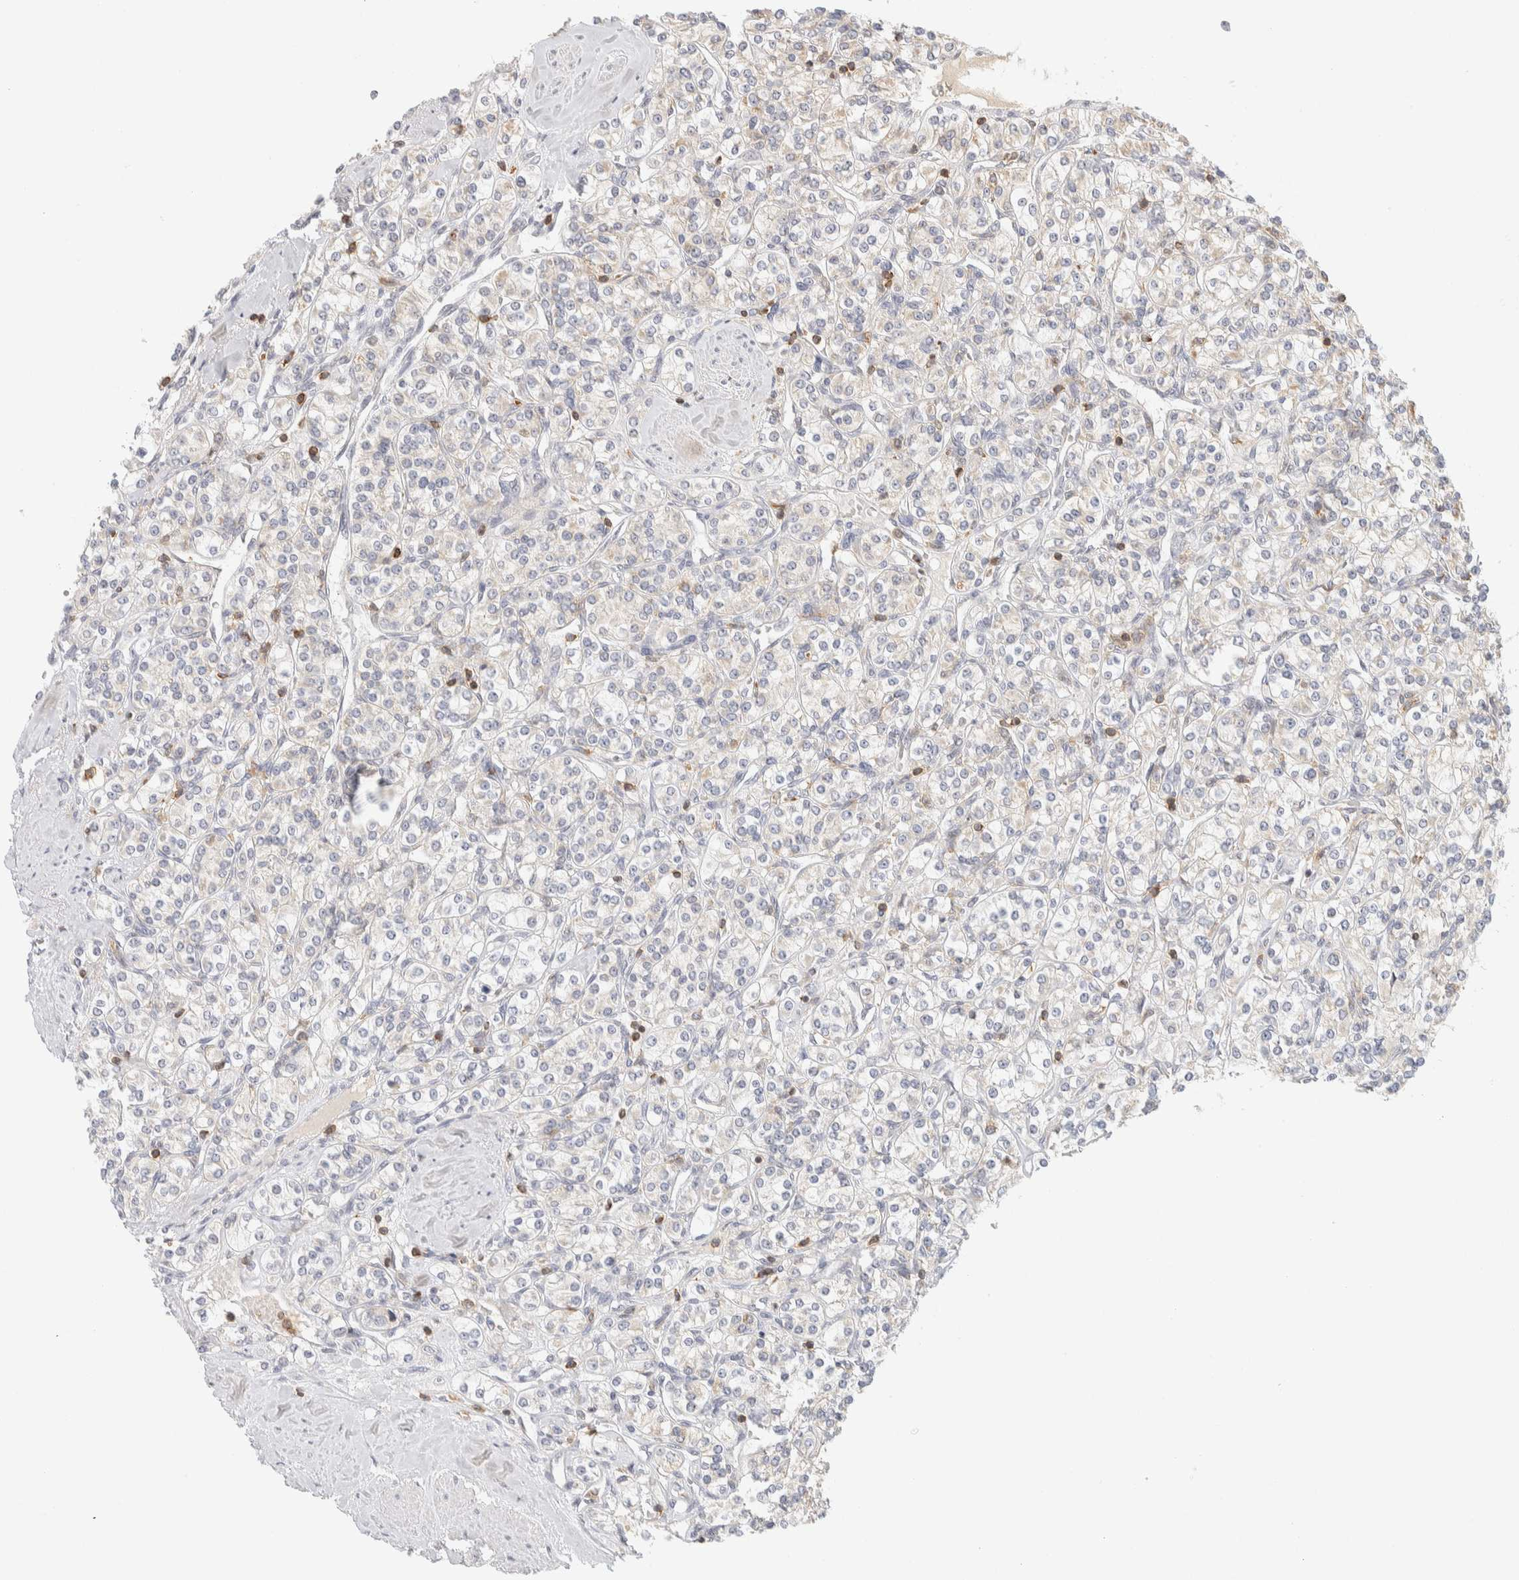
{"staining": {"intensity": "negative", "quantity": "none", "location": "none"}, "tissue": "renal cancer", "cell_type": "Tumor cells", "image_type": "cancer", "snomed": [{"axis": "morphology", "description": "Adenocarcinoma, NOS"}, {"axis": "topography", "description": "Kidney"}], "caption": "A micrograph of human renal cancer is negative for staining in tumor cells. (Stains: DAB (3,3'-diaminobenzidine) IHC with hematoxylin counter stain, Microscopy: brightfield microscopy at high magnification).", "gene": "RUNDC1", "patient": {"sex": "male", "age": 77}}